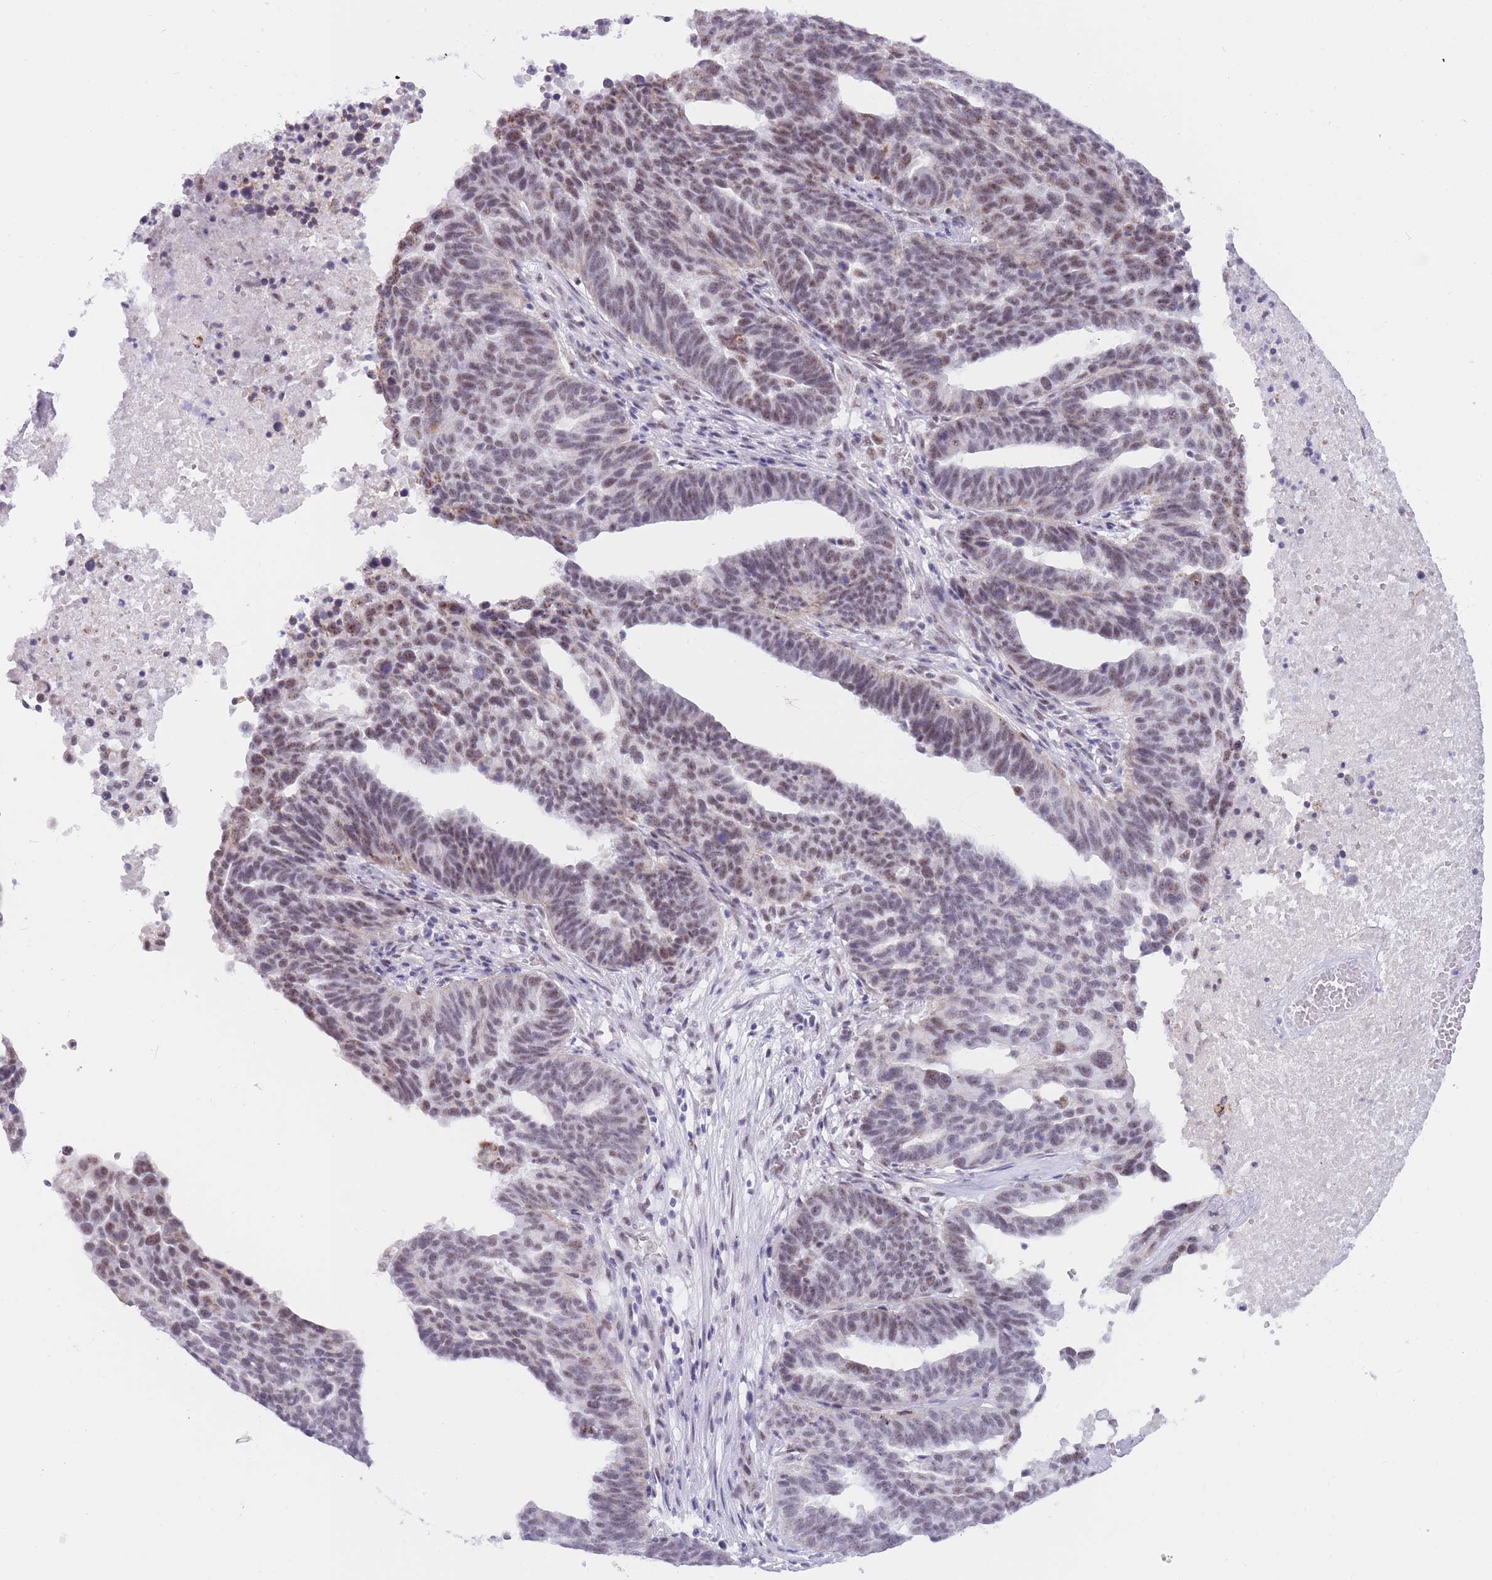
{"staining": {"intensity": "moderate", "quantity": "<25%", "location": "nuclear"}, "tissue": "ovarian cancer", "cell_type": "Tumor cells", "image_type": "cancer", "snomed": [{"axis": "morphology", "description": "Cystadenocarcinoma, serous, NOS"}, {"axis": "topography", "description": "Ovary"}], "caption": "About <25% of tumor cells in human serous cystadenocarcinoma (ovarian) show moderate nuclear protein expression as visualized by brown immunohistochemical staining.", "gene": "CYP2B6", "patient": {"sex": "female", "age": 59}}